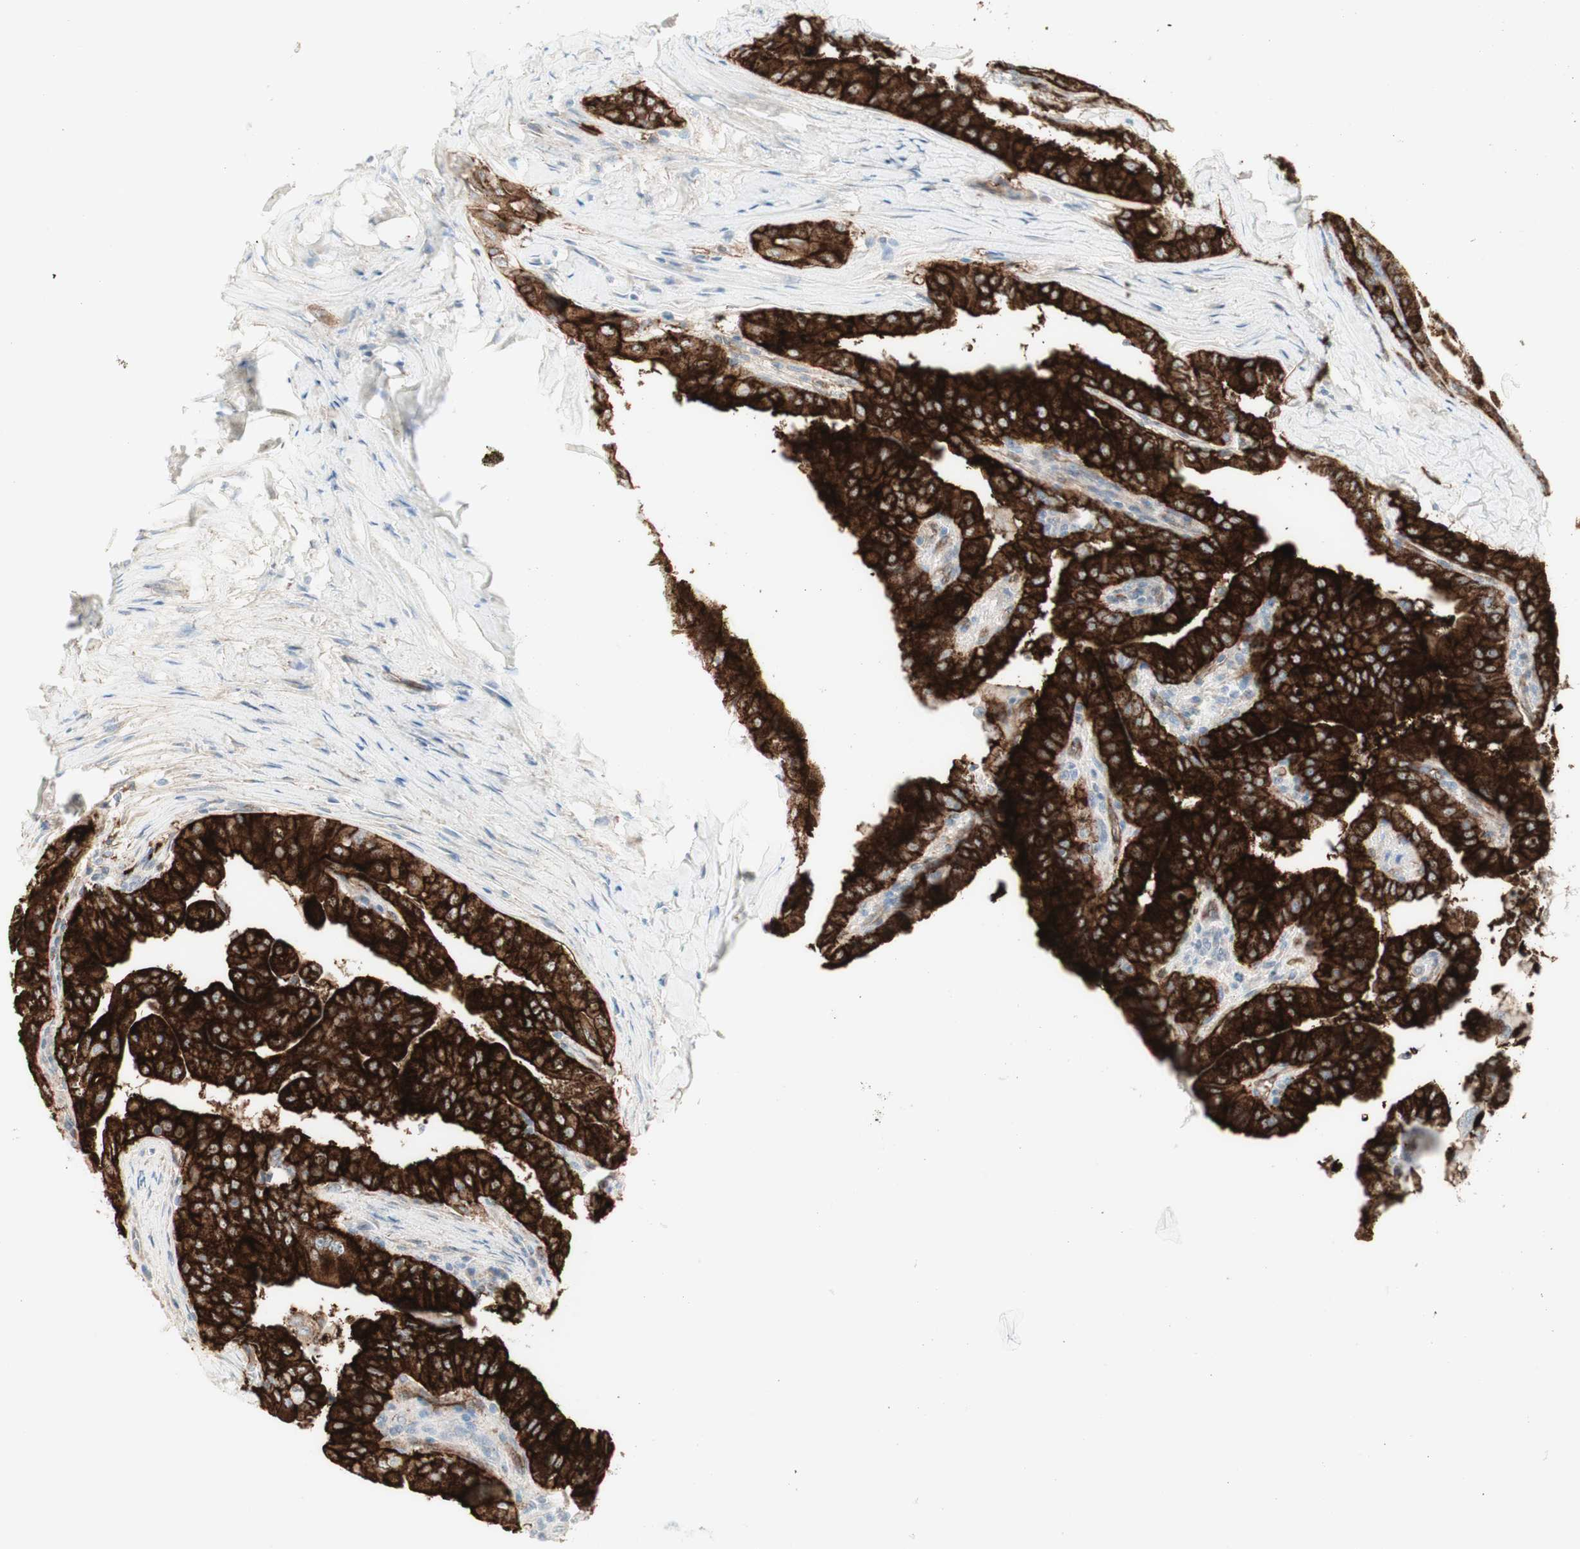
{"staining": {"intensity": "strong", "quantity": ">75%", "location": "cytoplasmic/membranous"}, "tissue": "thyroid cancer", "cell_type": "Tumor cells", "image_type": "cancer", "snomed": [{"axis": "morphology", "description": "Papillary adenocarcinoma, NOS"}, {"axis": "topography", "description": "Thyroid gland"}], "caption": "Thyroid cancer (papillary adenocarcinoma) was stained to show a protein in brown. There is high levels of strong cytoplasmic/membranous staining in about >75% of tumor cells.", "gene": "MYO6", "patient": {"sex": "male", "age": 33}}